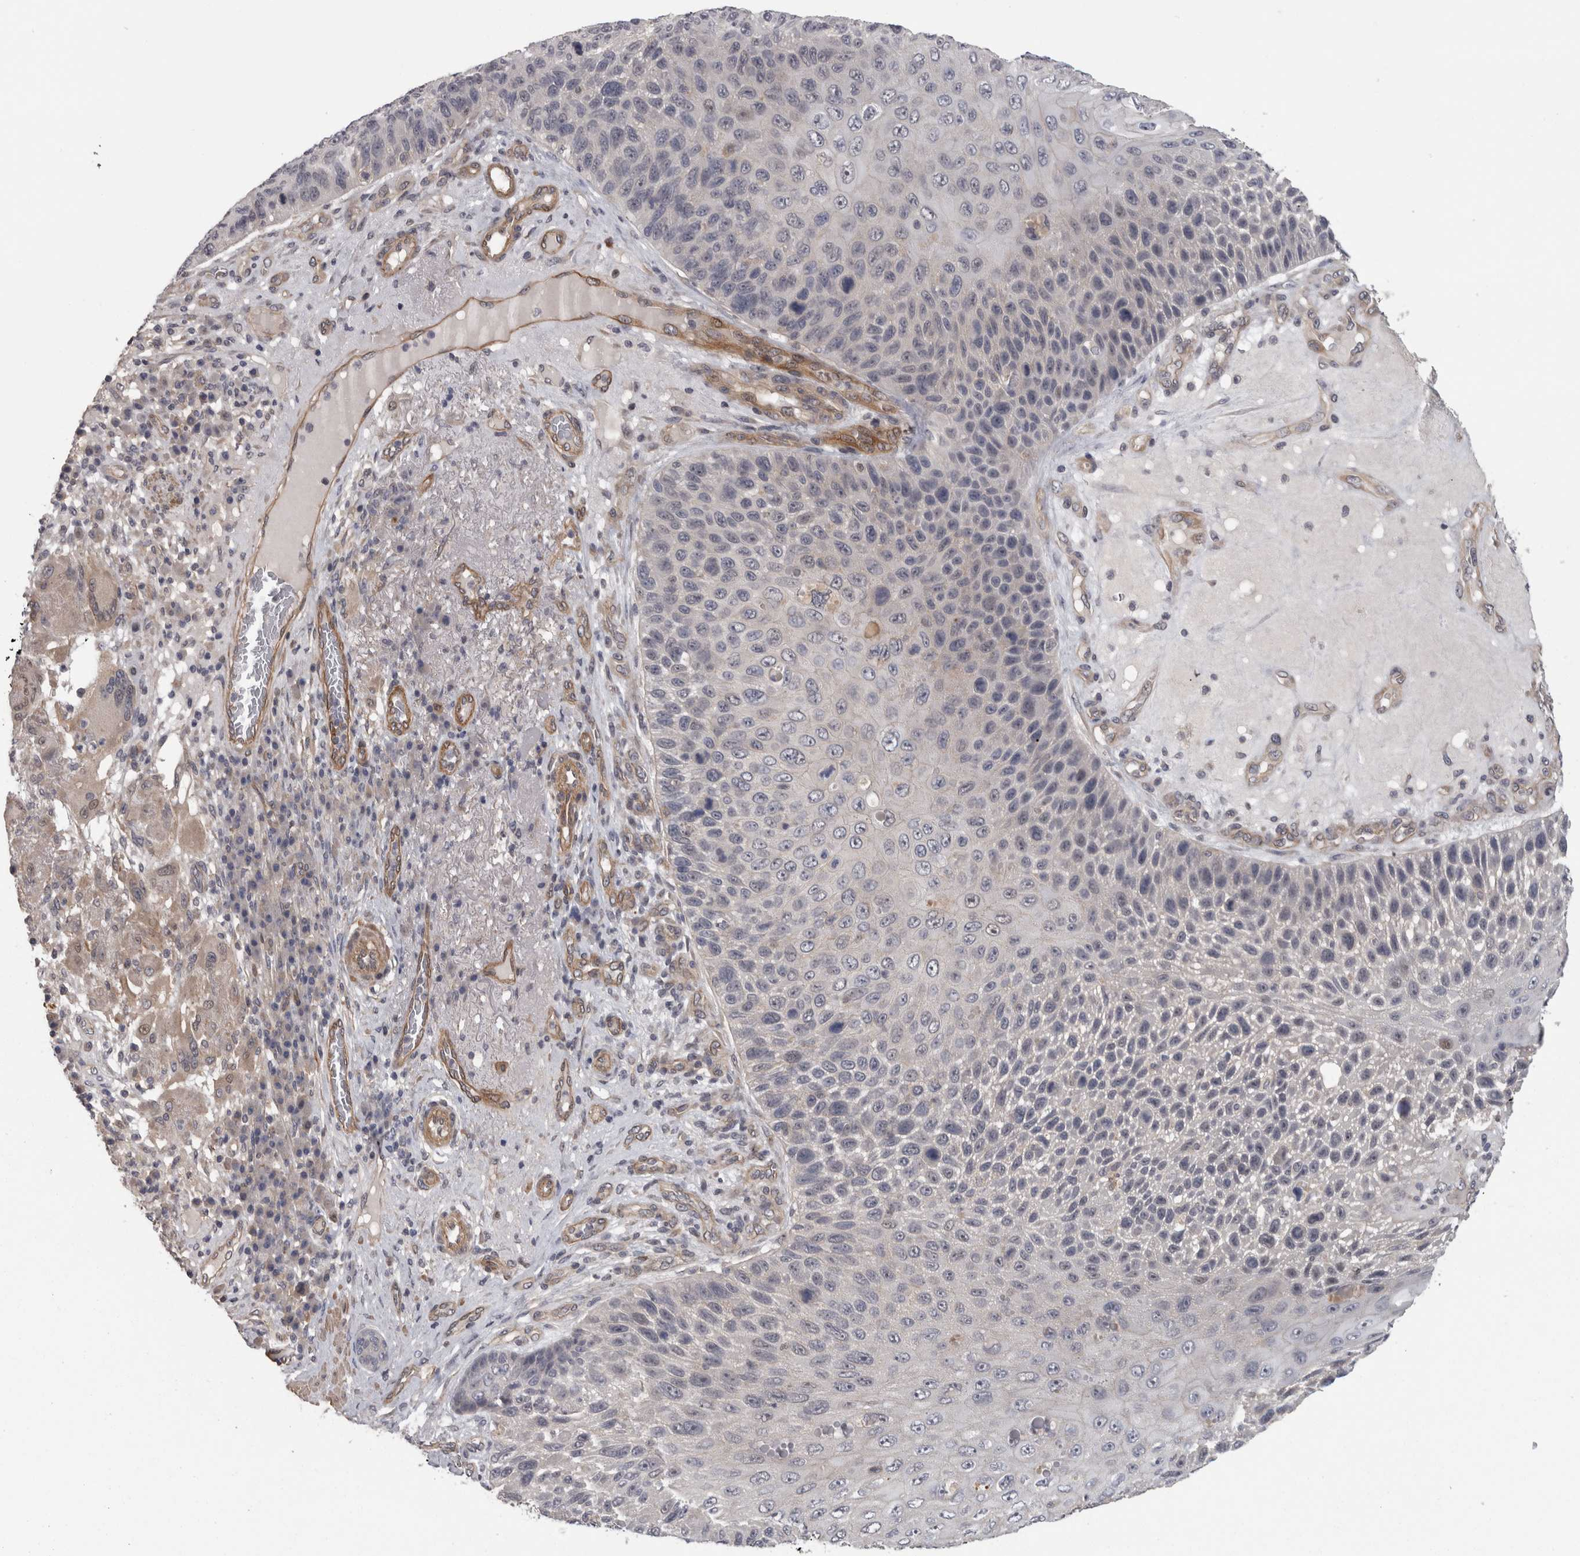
{"staining": {"intensity": "negative", "quantity": "none", "location": "none"}, "tissue": "skin cancer", "cell_type": "Tumor cells", "image_type": "cancer", "snomed": [{"axis": "morphology", "description": "Squamous cell carcinoma, NOS"}, {"axis": "topography", "description": "Skin"}], "caption": "Tumor cells show no significant protein positivity in squamous cell carcinoma (skin).", "gene": "RMDN1", "patient": {"sex": "female", "age": 88}}